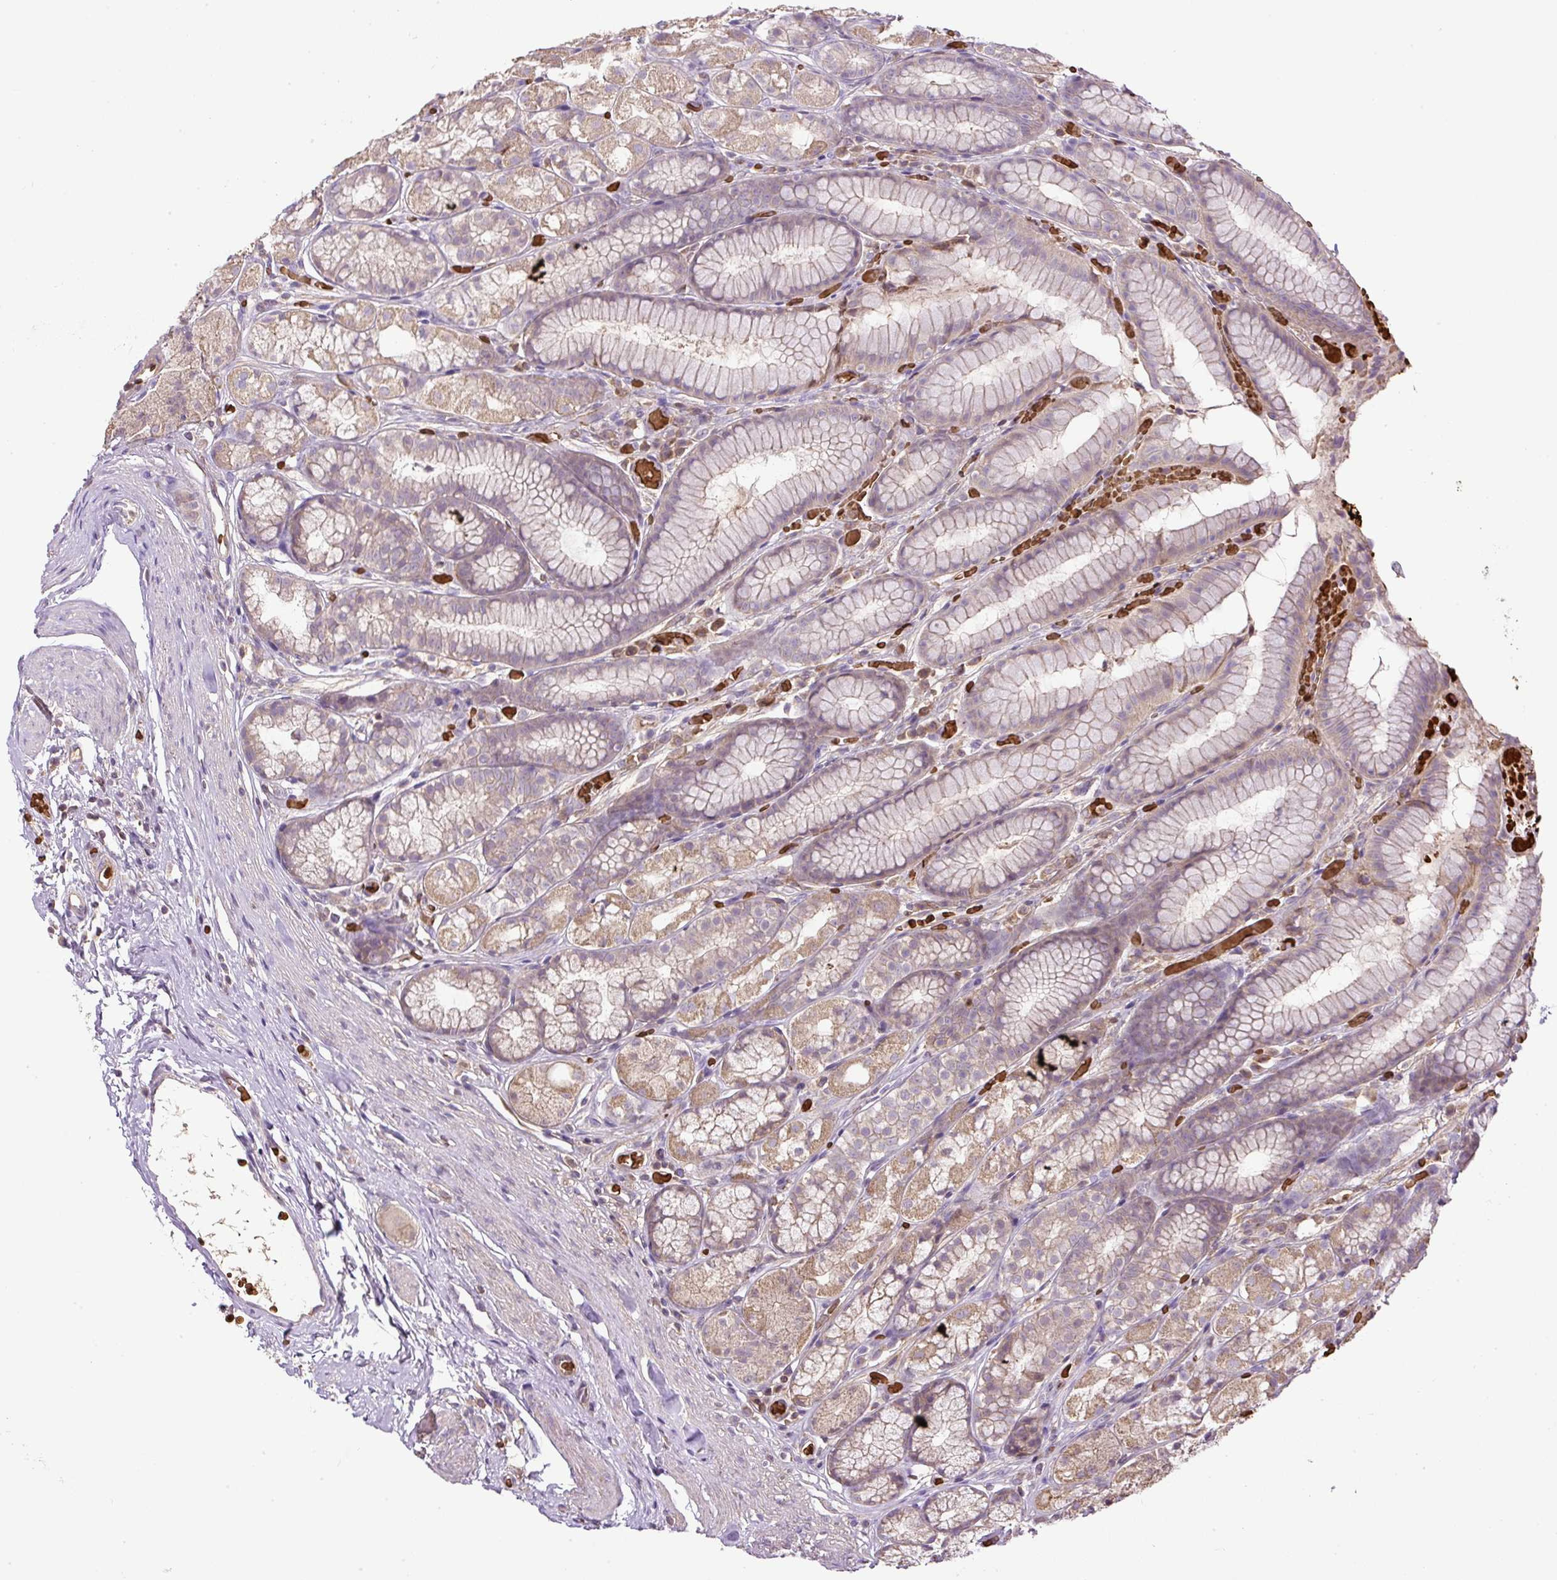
{"staining": {"intensity": "weak", "quantity": "25%-75%", "location": "cytoplasmic/membranous"}, "tissue": "stomach", "cell_type": "Glandular cells", "image_type": "normal", "snomed": [{"axis": "morphology", "description": "Normal tissue, NOS"}, {"axis": "topography", "description": "Smooth muscle"}, {"axis": "topography", "description": "Stomach"}], "caption": "Immunohistochemical staining of normal human stomach displays 25%-75% levels of weak cytoplasmic/membranous protein expression in approximately 25%-75% of glandular cells.", "gene": "CXCL13", "patient": {"sex": "male", "age": 70}}